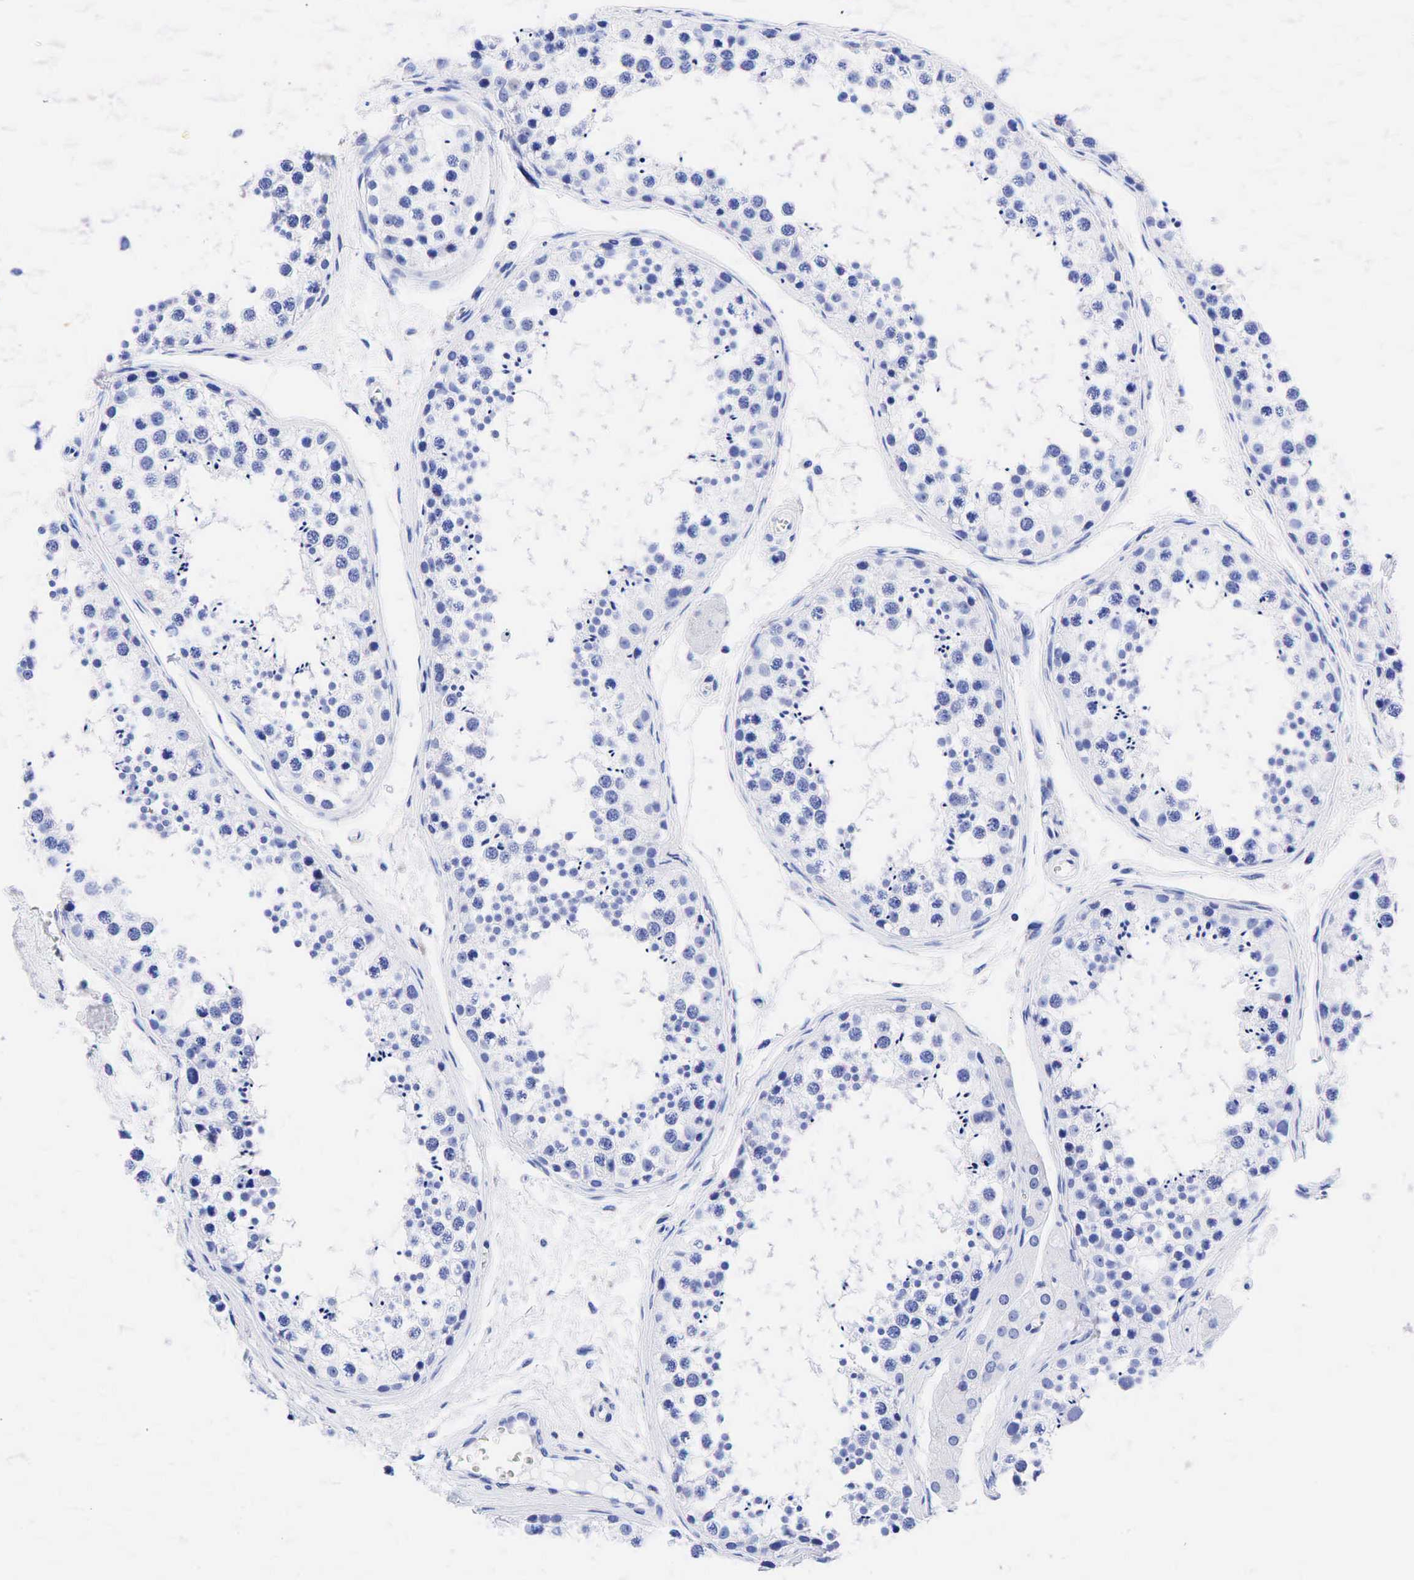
{"staining": {"intensity": "negative", "quantity": "none", "location": "none"}, "tissue": "testis", "cell_type": "Cells in seminiferous ducts", "image_type": "normal", "snomed": [{"axis": "morphology", "description": "Normal tissue, NOS"}, {"axis": "topography", "description": "Testis"}], "caption": "IHC image of unremarkable testis: human testis stained with DAB (3,3'-diaminobenzidine) displays no significant protein staining in cells in seminiferous ducts.", "gene": "ESR1", "patient": {"sex": "male", "age": 57}}